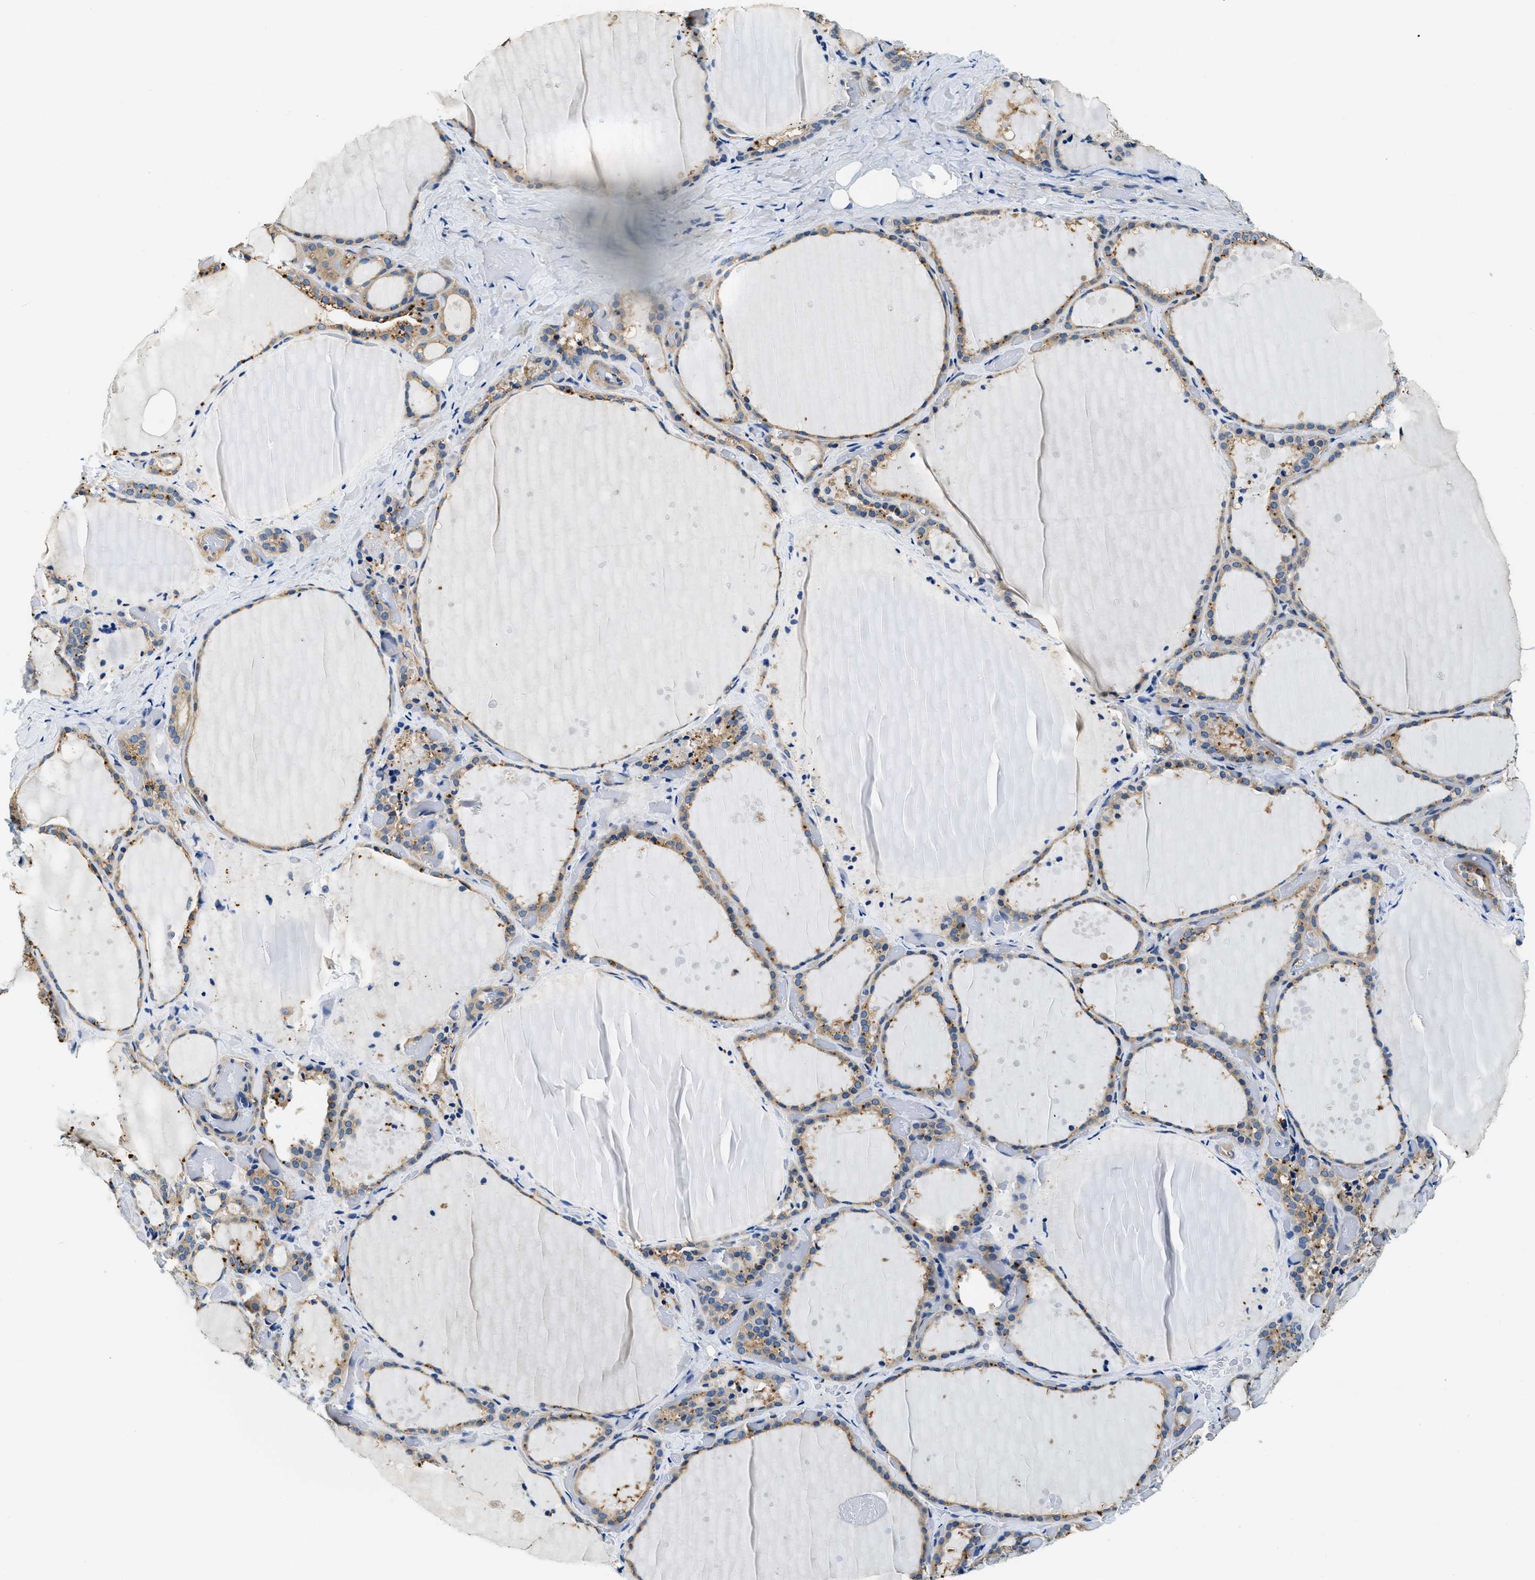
{"staining": {"intensity": "moderate", "quantity": ">75%", "location": "cytoplasmic/membranous"}, "tissue": "thyroid gland", "cell_type": "Glandular cells", "image_type": "normal", "snomed": [{"axis": "morphology", "description": "Normal tissue, NOS"}, {"axis": "topography", "description": "Thyroid gland"}], "caption": "Protein positivity by immunohistochemistry reveals moderate cytoplasmic/membranous expression in approximately >75% of glandular cells in unremarkable thyroid gland.", "gene": "TWF1", "patient": {"sex": "female", "age": 44}}